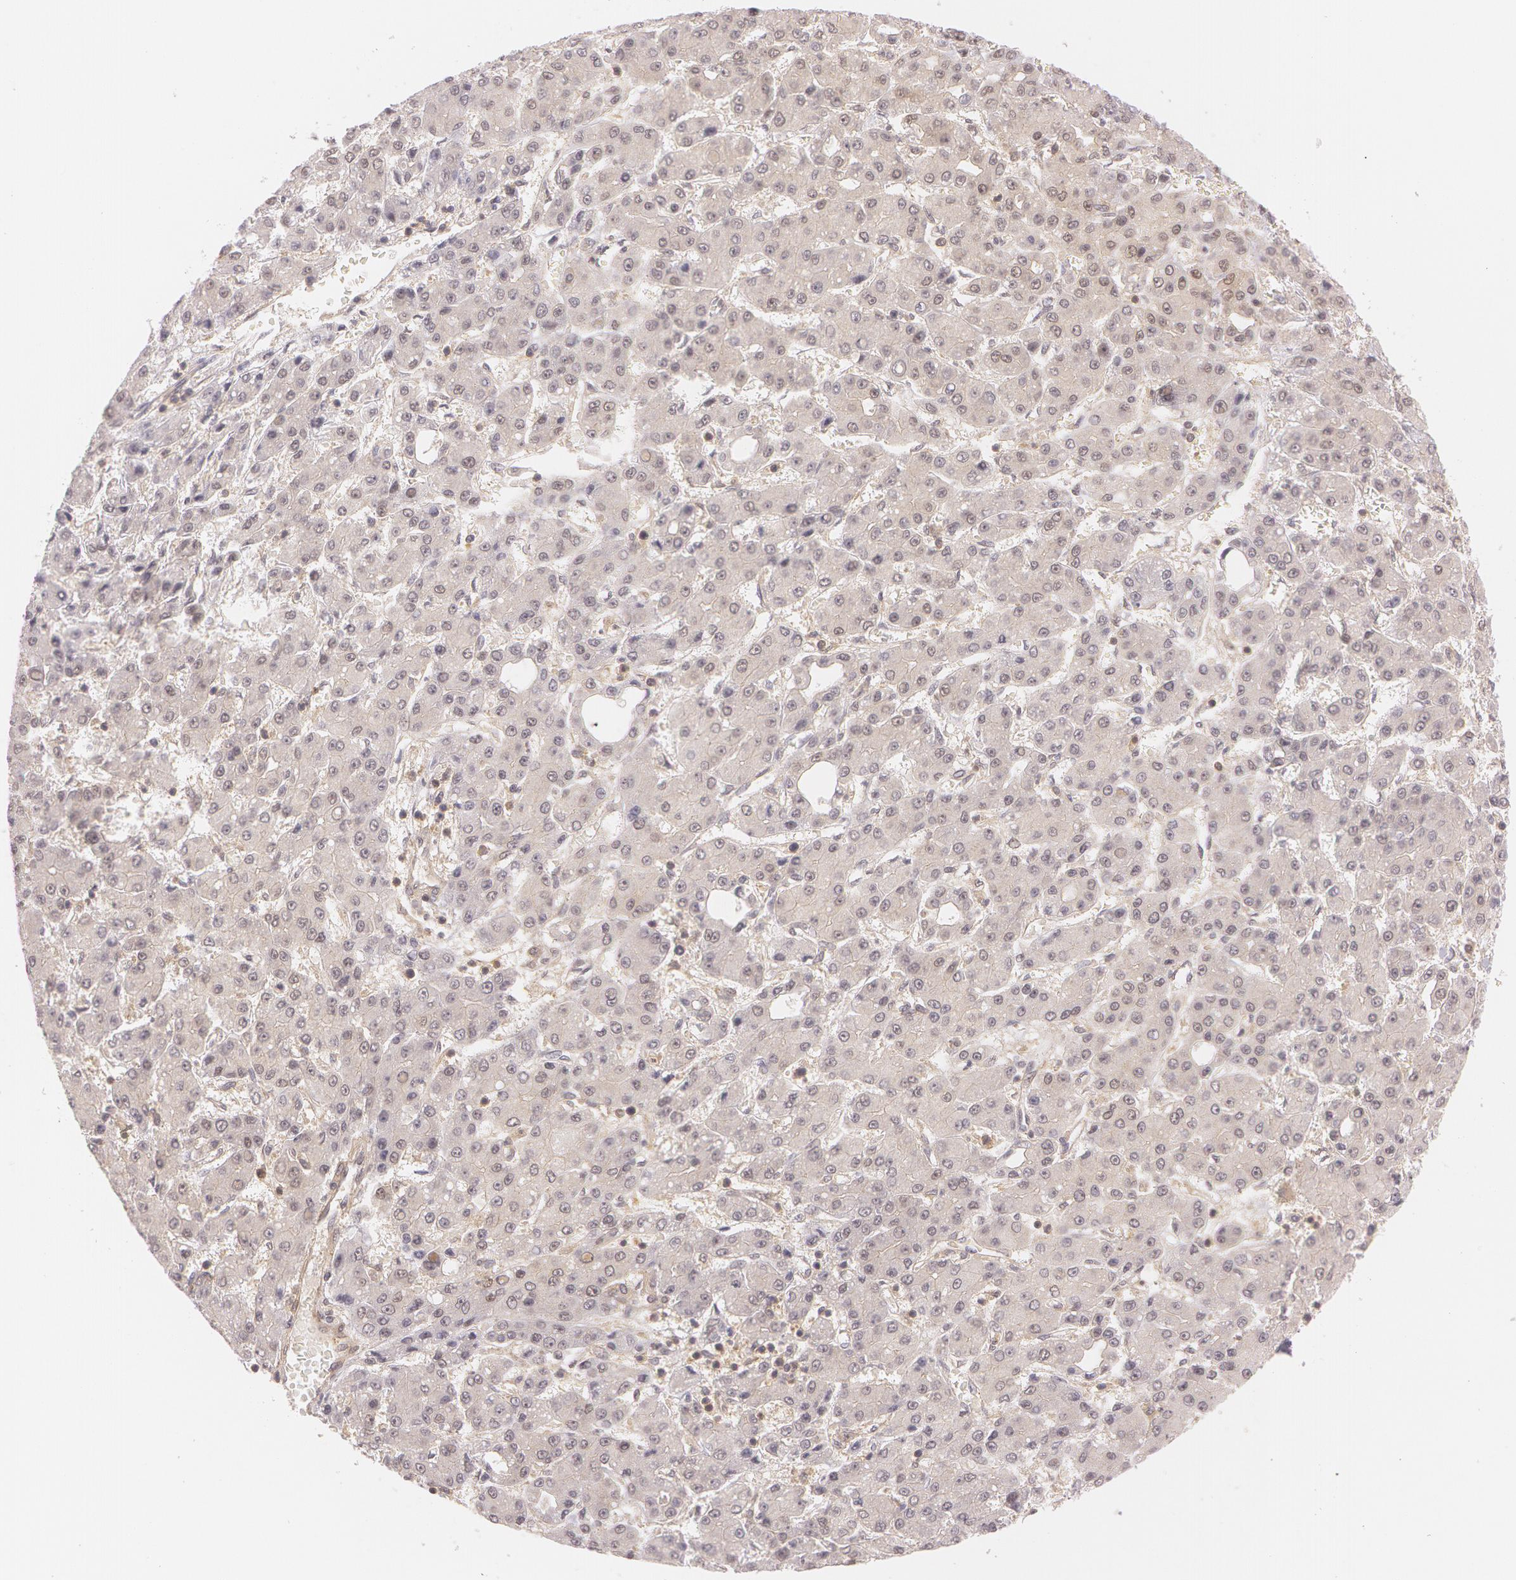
{"staining": {"intensity": "weak", "quantity": ">75%", "location": "cytoplasmic/membranous"}, "tissue": "liver cancer", "cell_type": "Tumor cells", "image_type": "cancer", "snomed": [{"axis": "morphology", "description": "Carcinoma, Hepatocellular, NOS"}, {"axis": "topography", "description": "Liver"}], "caption": "Hepatocellular carcinoma (liver) stained for a protein (brown) exhibits weak cytoplasmic/membranous positive positivity in approximately >75% of tumor cells.", "gene": "ATG2B", "patient": {"sex": "male", "age": 69}}